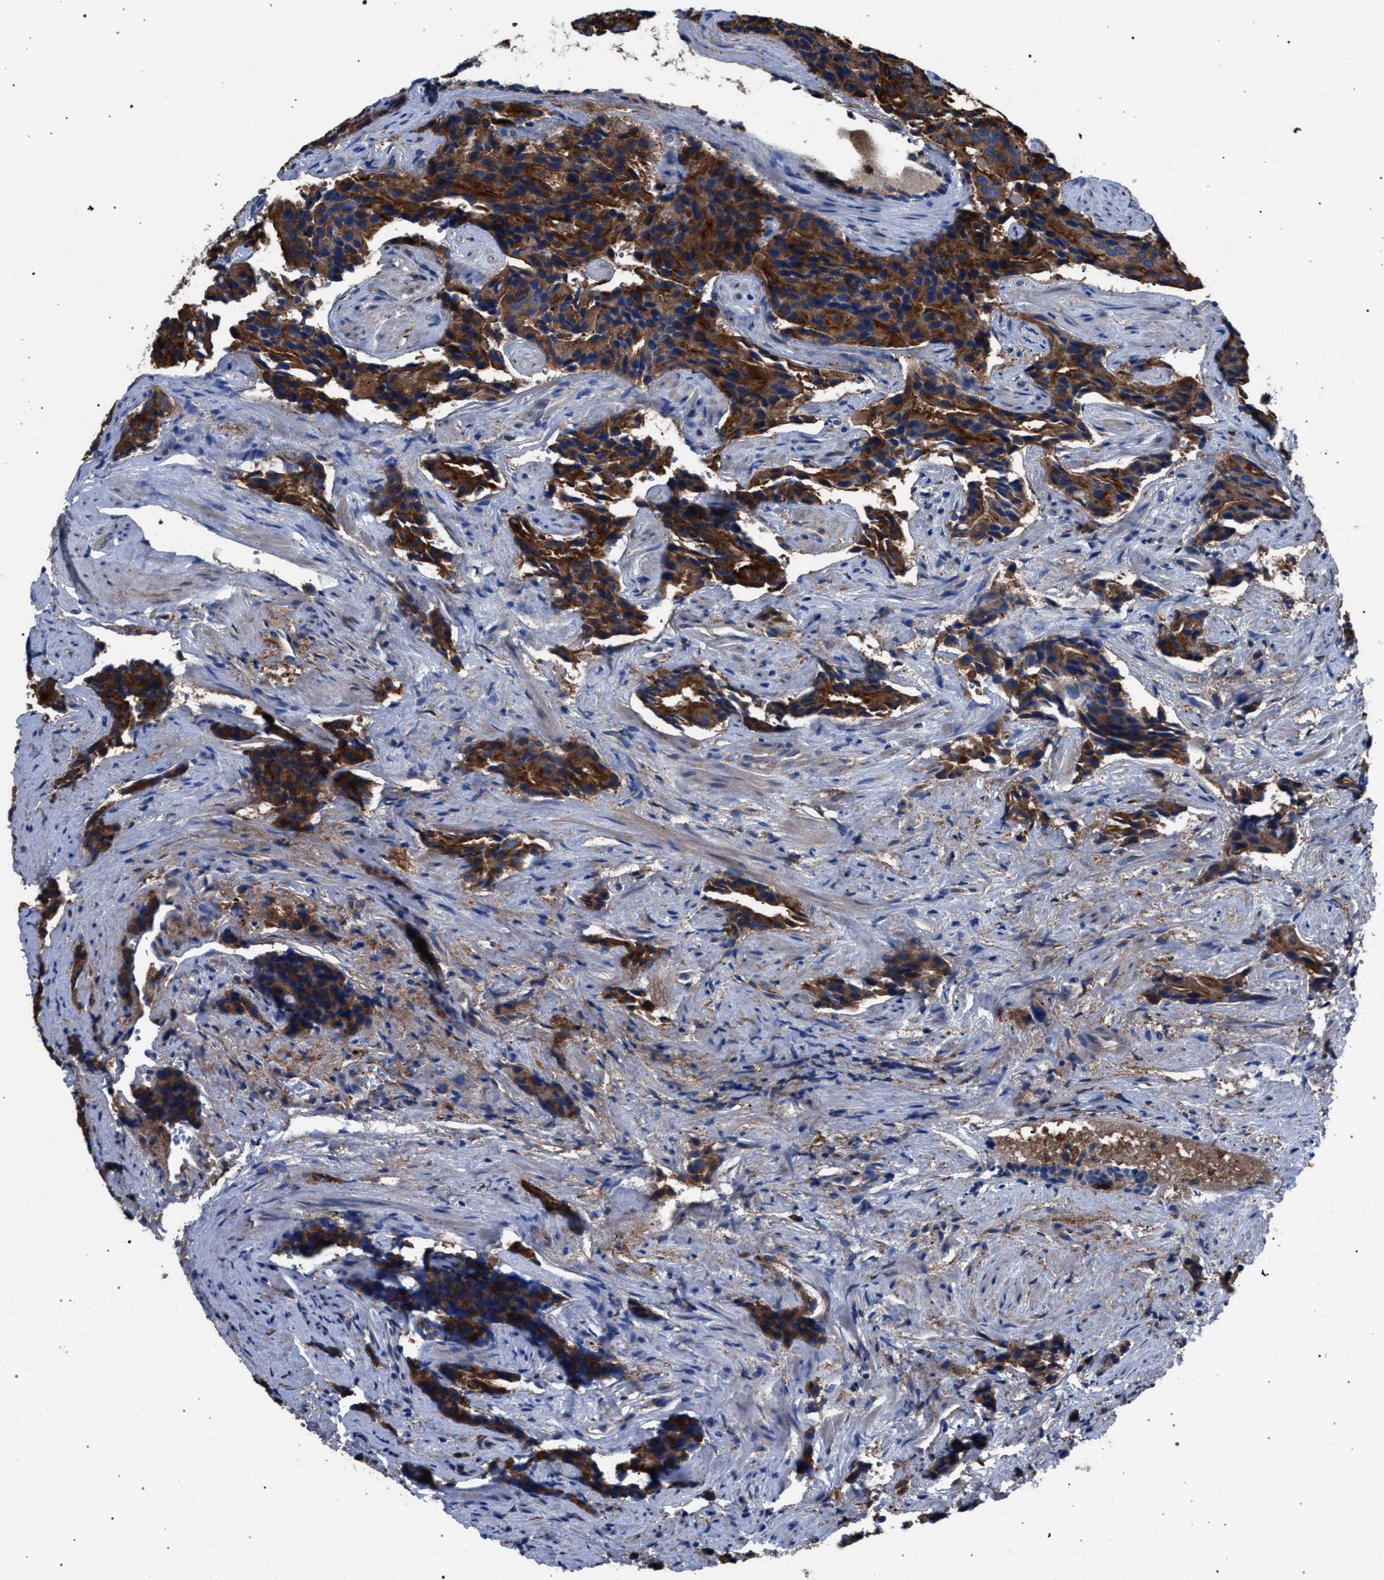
{"staining": {"intensity": "strong", "quantity": ">75%", "location": "cytoplasmic/membranous"}, "tissue": "prostate cancer", "cell_type": "Tumor cells", "image_type": "cancer", "snomed": [{"axis": "morphology", "description": "Adenocarcinoma, High grade"}, {"axis": "topography", "description": "Prostate"}], "caption": "A brown stain highlights strong cytoplasmic/membranous positivity of a protein in human adenocarcinoma (high-grade) (prostate) tumor cells.", "gene": "ATP6V0A1", "patient": {"sex": "male", "age": 58}}